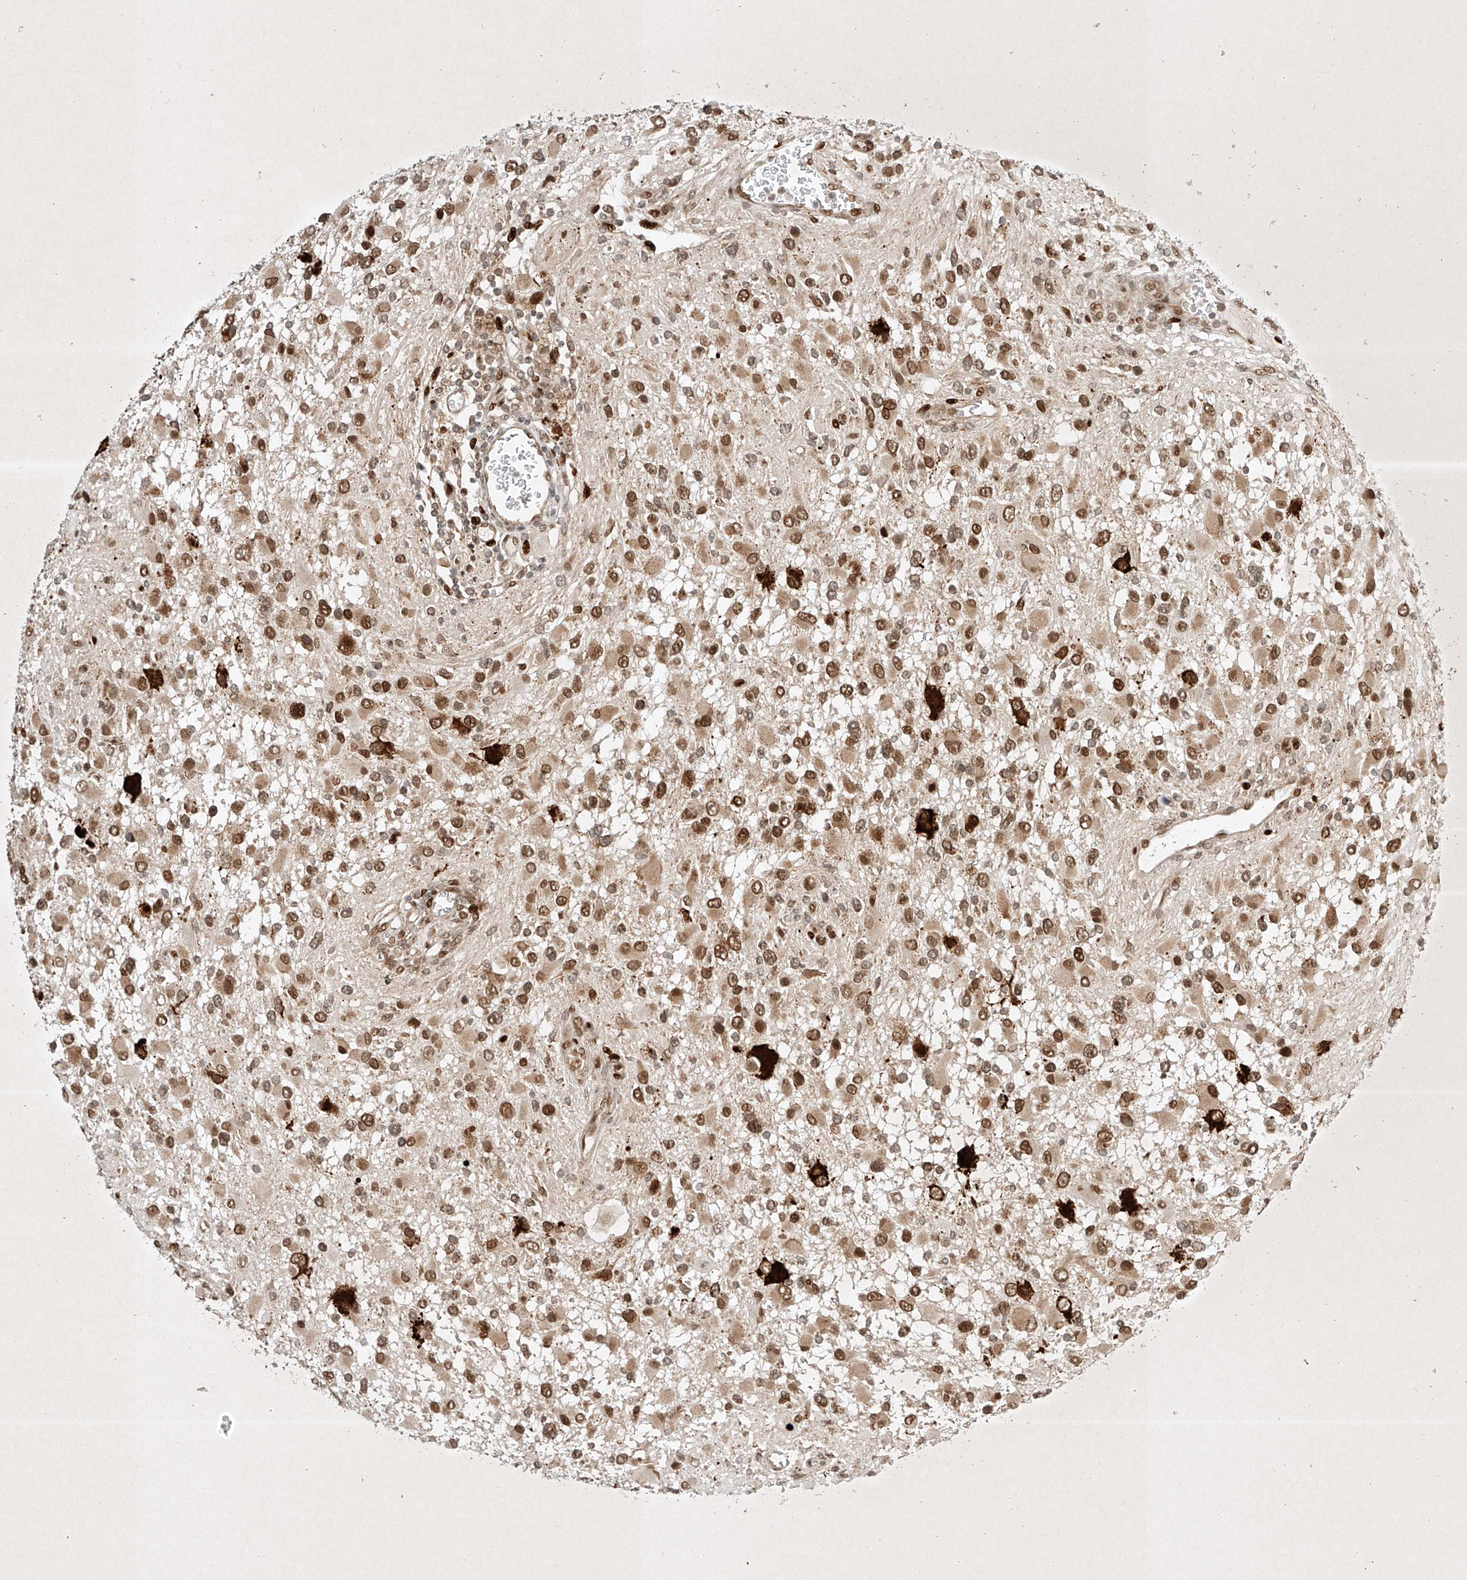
{"staining": {"intensity": "moderate", "quantity": ">75%", "location": "nuclear"}, "tissue": "glioma", "cell_type": "Tumor cells", "image_type": "cancer", "snomed": [{"axis": "morphology", "description": "Glioma, malignant, High grade"}, {"axis": "topography", "description": "Brain"}], "caption": "Human high-grade glioma (malignant) stained with a brown dye shows moderate nuclear positive expression in about >75% of tumor cells.", "gene": "EPG5", "patient": {"sex": "male", "age": 53}}